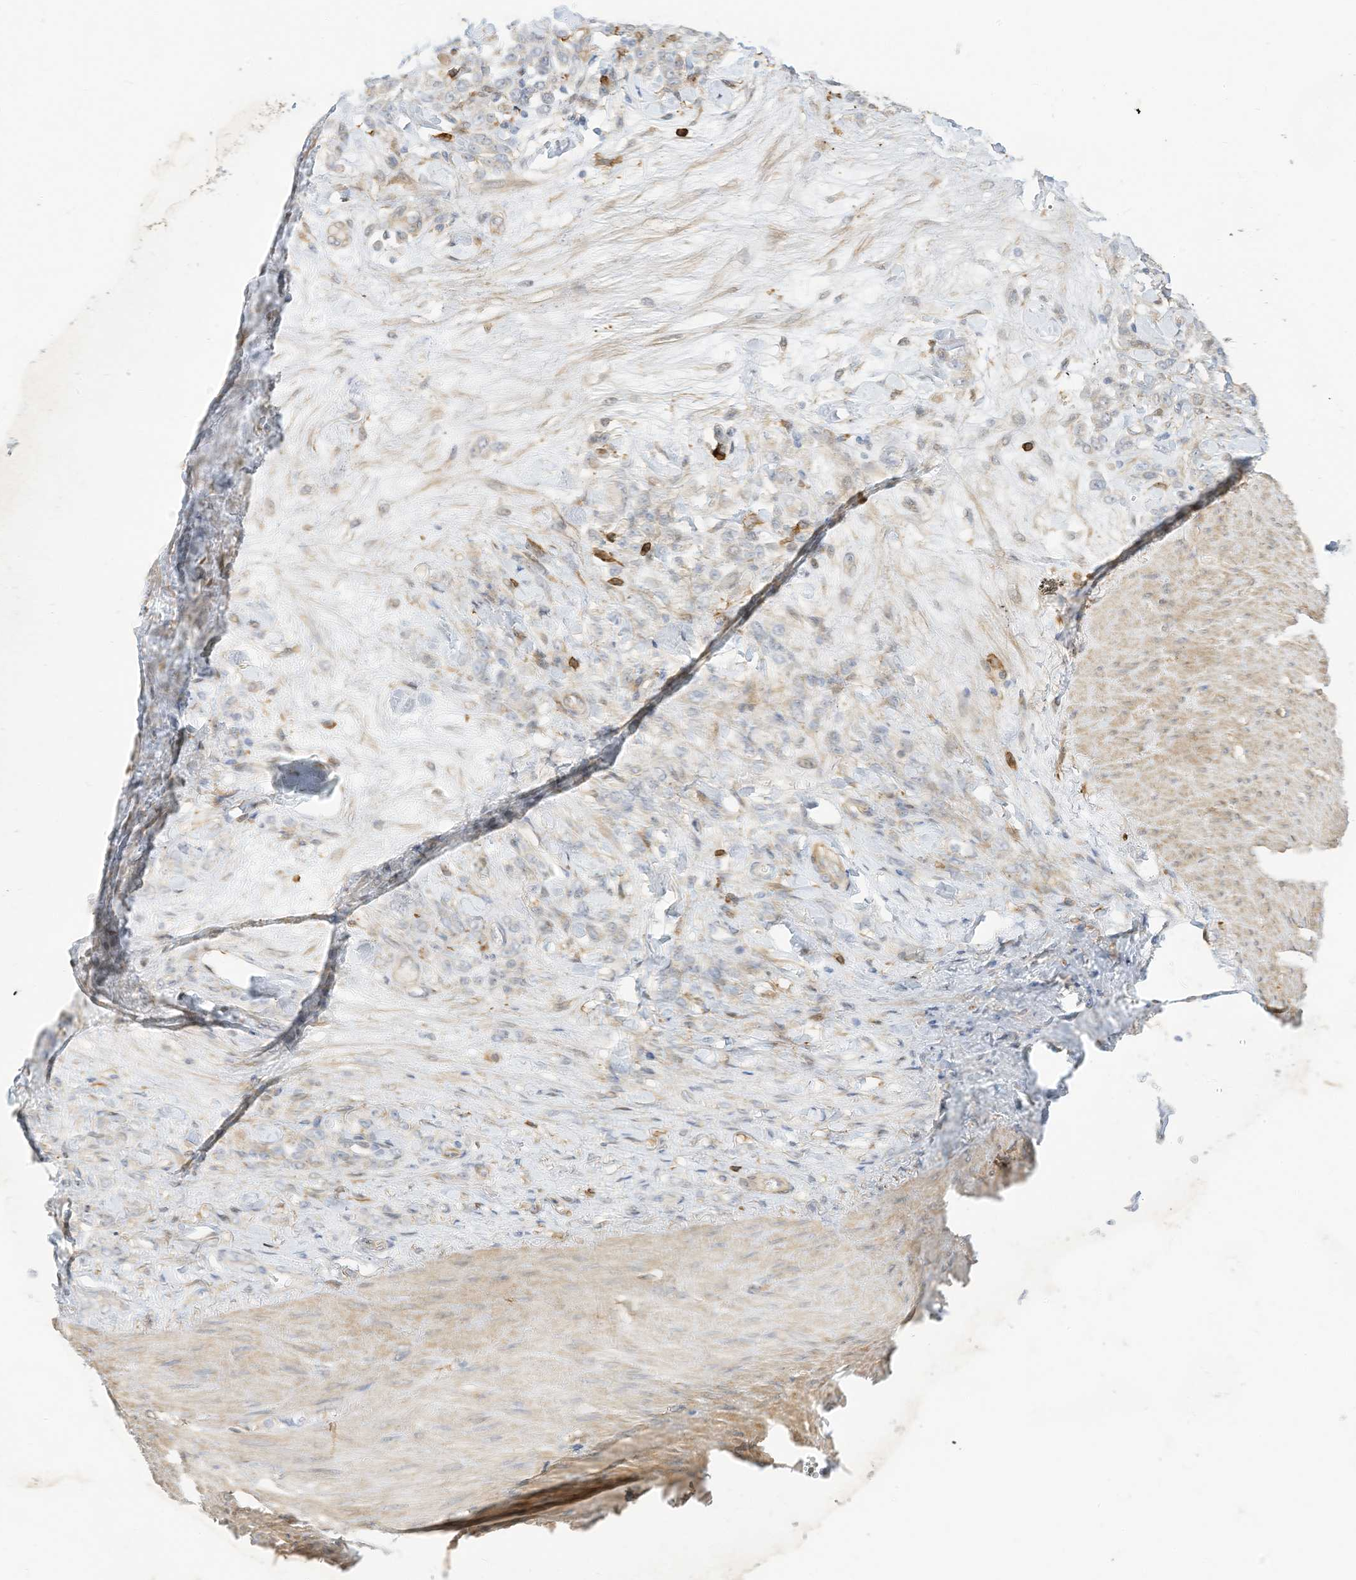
{"staining": {"intensity": "negative", "quantity": "none", "location": "none"}, "tissue": "stomach cancer", "cell_type": "Tumor cells", "image_type": "cancer", "snomed": [{"axis": "morphology", "description": "Normal tissue, NOS"}, {"axis": "morphology", "description": "Adenocarcinoma, NOS"}, {"axis": "topography", "description": "Stomach"}], "caption": "A high-resolution photomicrograph shows immunohistochemistry staining of stomach adenocarcinoma, which exhibits no significant expression in tumor cells.", "gene": "ATP13A1", "patient": {"sex": "male", "age": 82}}